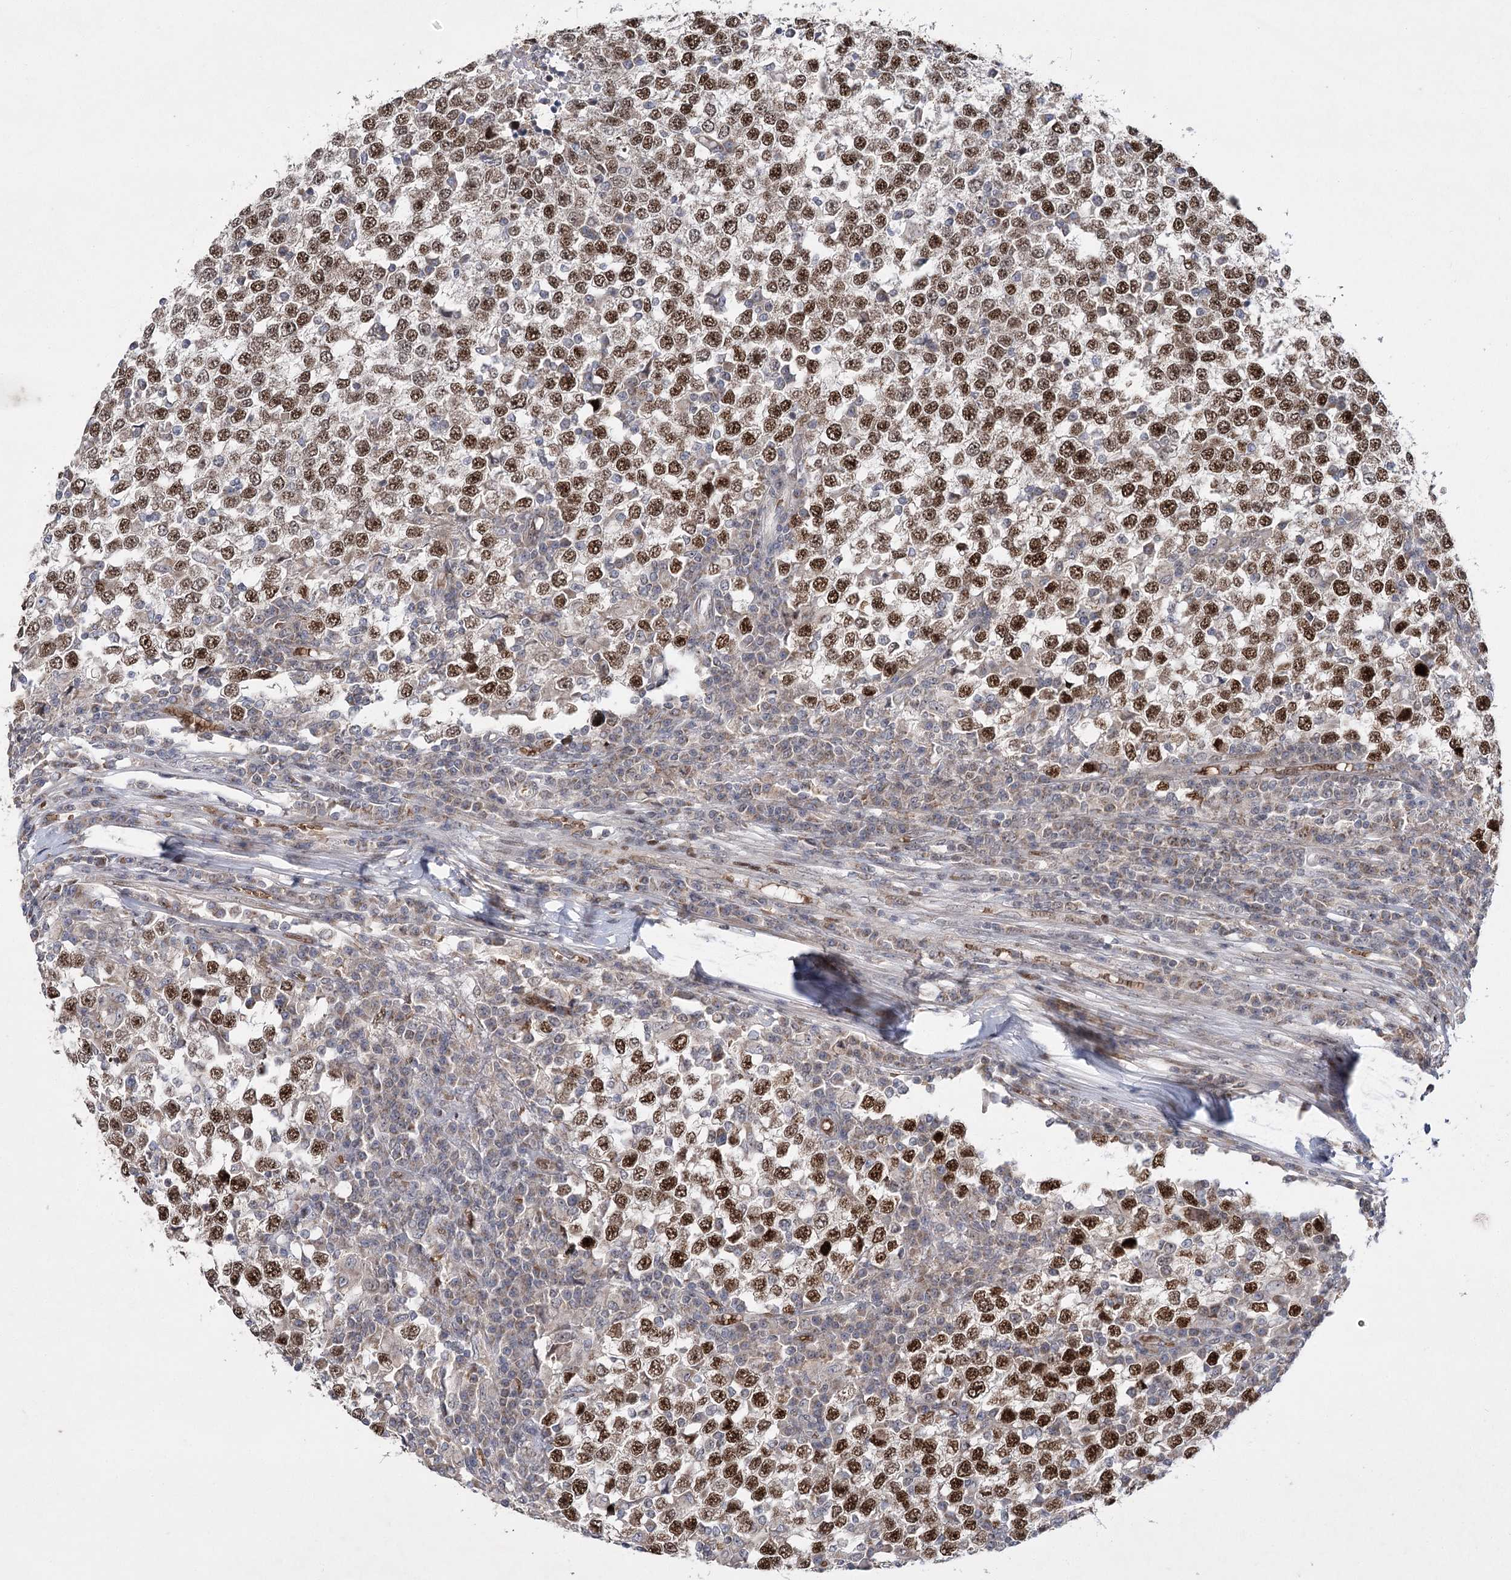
{"staining": {"intensity": "strong", "quantity": ">75%", "location": "nuclear"}, "tissue": "testis cancer", "cell_type": "Tumor cells", "image_type": "cancer", "snomed": [{"axis": "morphology", "description": "Seminoma, NOS"}, {"axis": "topography", "description": "Testis"}], "caption": "The histopathology image displays immunohistochemical staining of testis cancer (seminoma). There is strong nuclear positivity is seen in about >75% of tumor cells.", "gene": "NSMCE4A", "patient": {"sex": "male", "age": 65}}